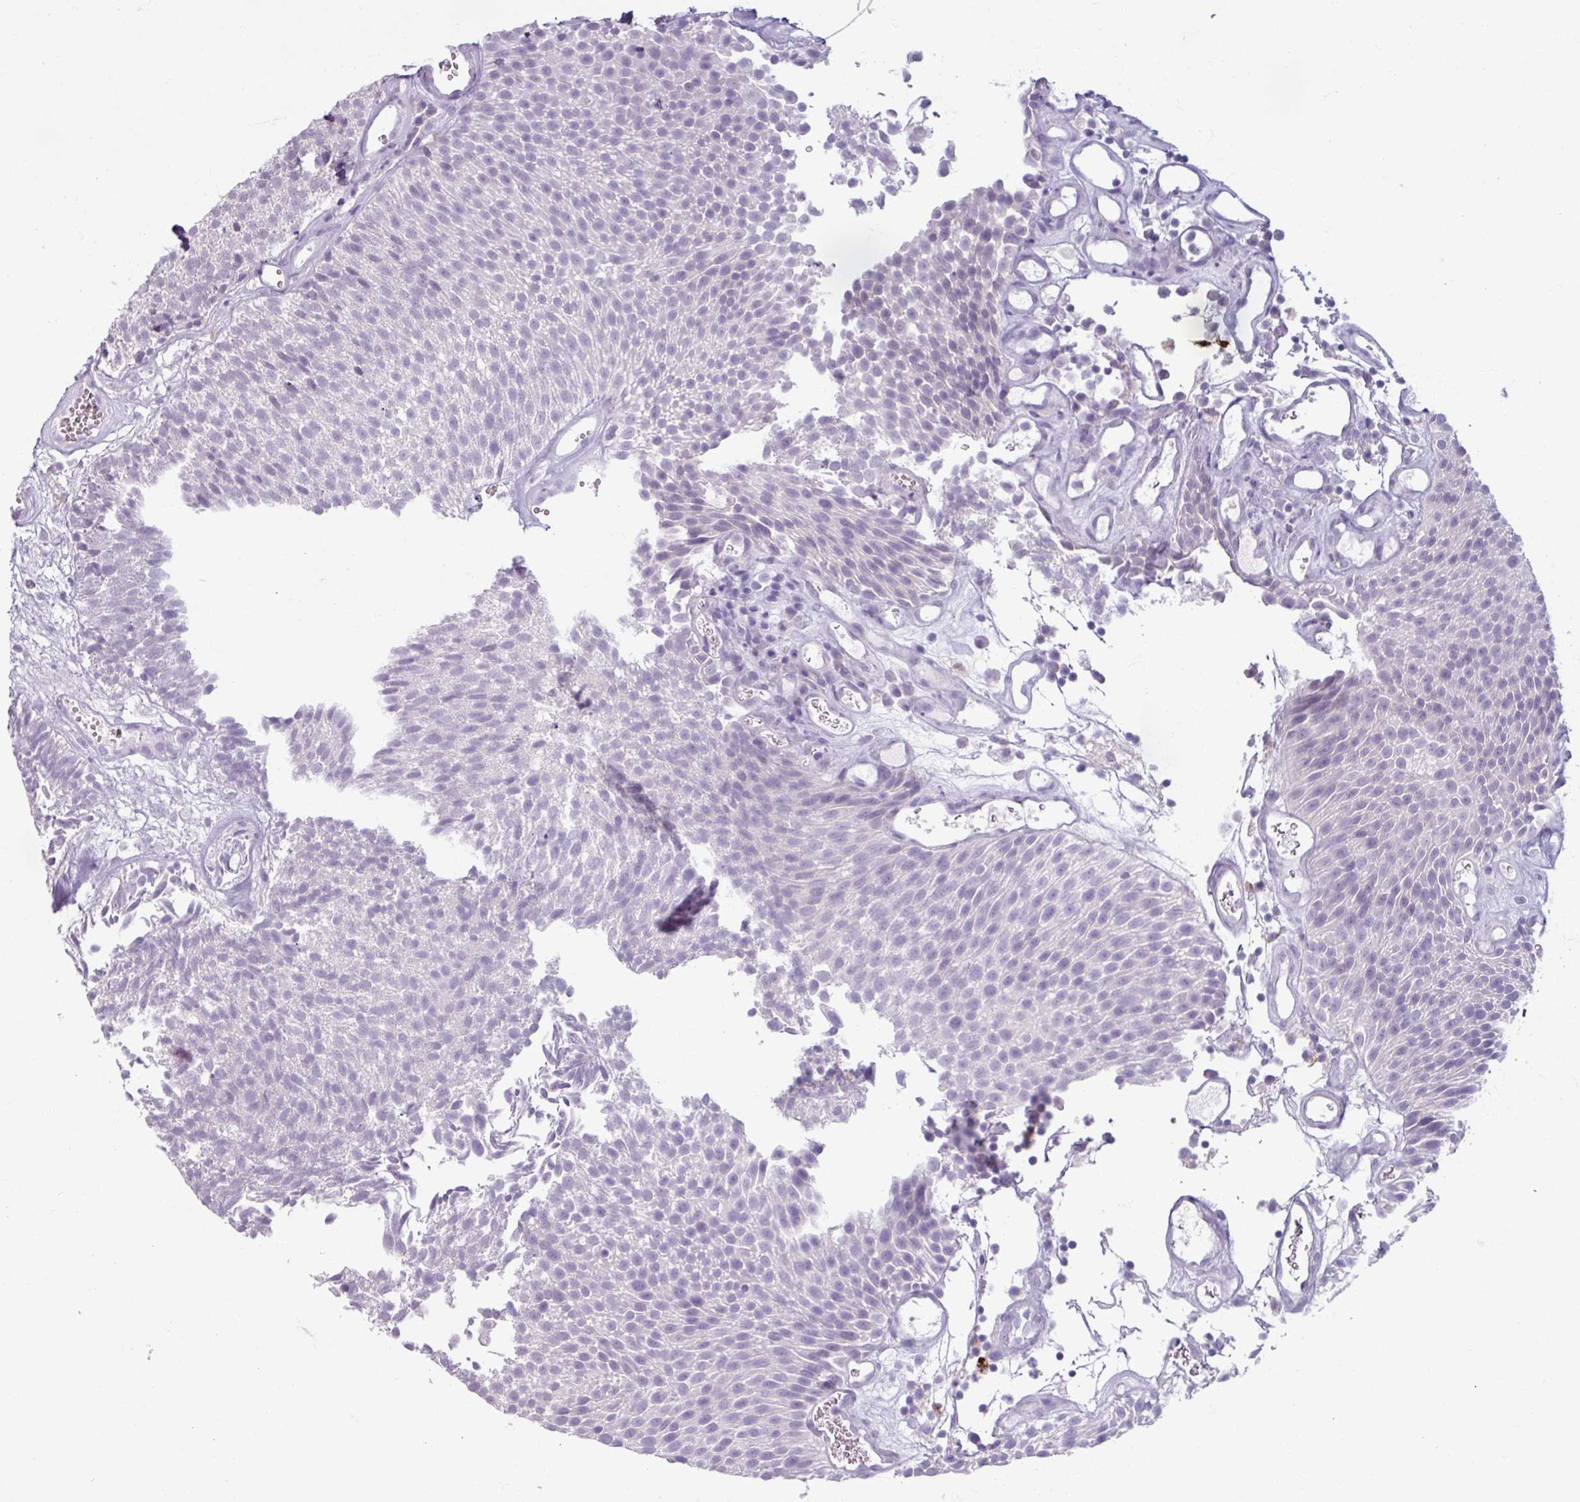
{"staining": {"intensity": "negative", "quantity": "none", "location": "none"}, "tissue": "urothelial cancer", "cell_type": "Tumor cells", "image_type": "cancer", "snomed": [{"axis": "morphology", "description": "Urothelial carcinoma, Low grade"}, {"axis": "topography", "description": "Urinary bladder"}], "caption": "Urothelial carcinoma (low-grade) was stained to show a protein in brown. There is no significant positivity in tumor cells.", "gene": "SLC27A5", "patient": {"sex": "female", "age": 79}}